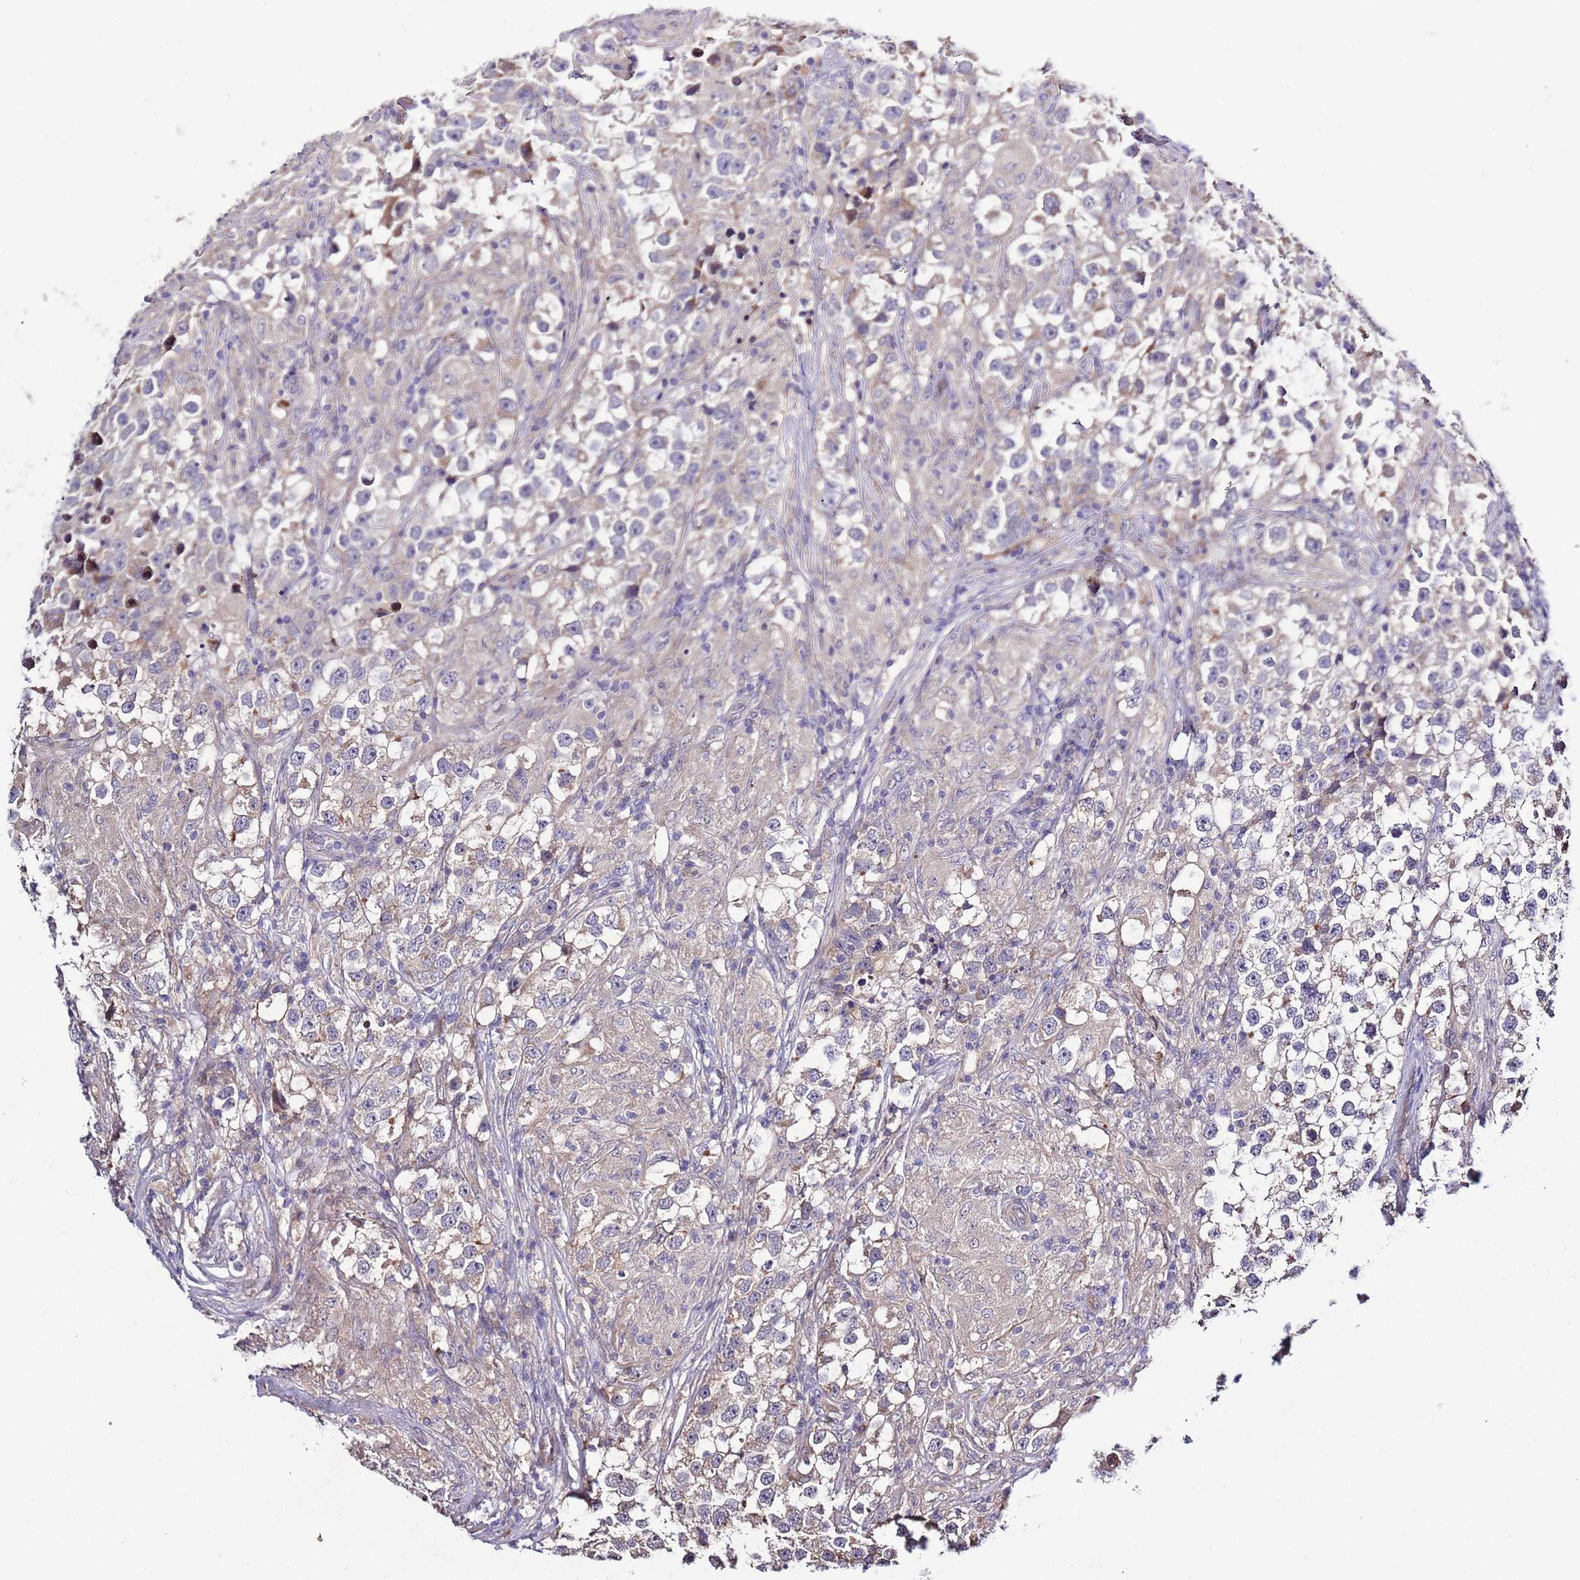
{"staining": {"intensity": "weak", "quantity": "25%-75%", "location": "cytoplasmic/membranous"}, "tissue": "testis cancer", "cell_type": "Tumor cells", "image_type": "cancer", "snomed": [{"axis": "morphology", "description": "Seminoma, NOS"}, {"axis": "topography", "description": "Testis"}], "caption": "Approximately 25%-75% of tumor cells in testis cancer (seminoma) display weak cytoplasmic/membranous protein staining as visualized by brown immunohistochemical staining.", "gene": "LIPJ", "patient": {"sex": "male", "age": 46}}